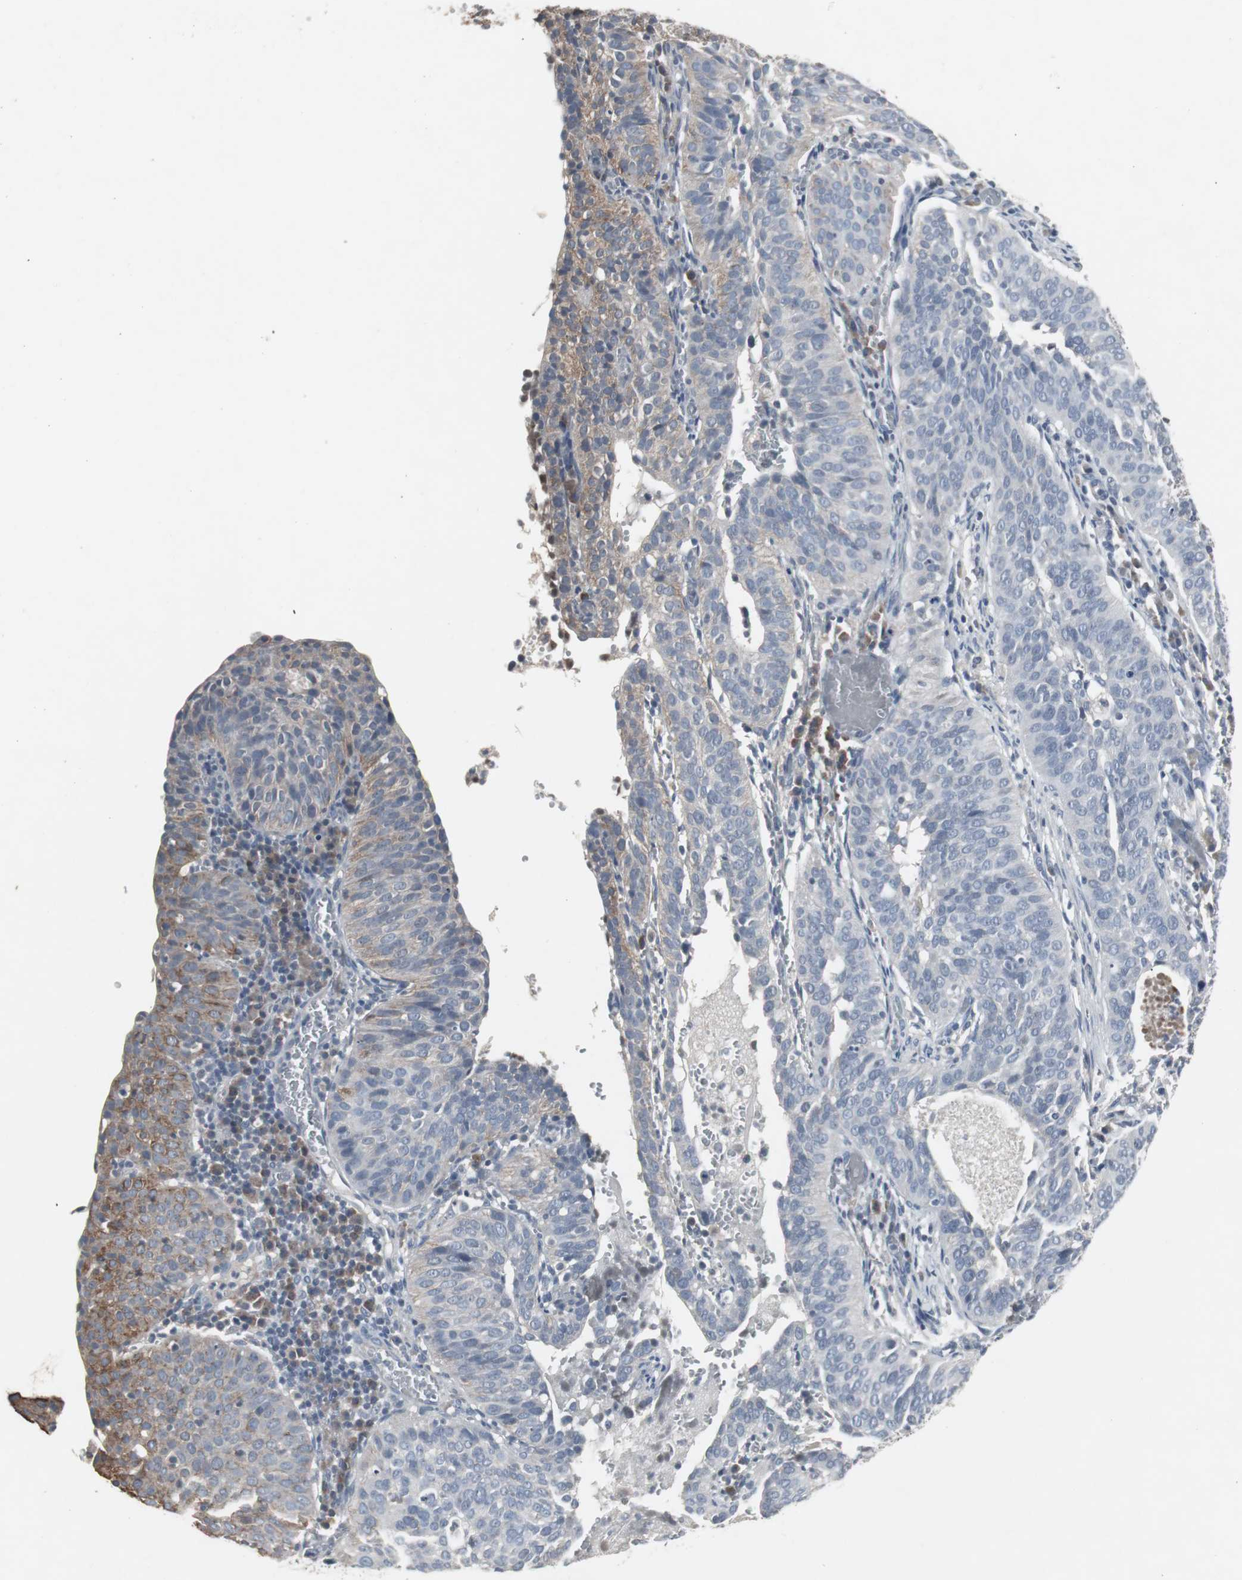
{"staining": {"intensity": "moderate", "quantity": "25%-75%", "location": "cytoplasmic/membranous"}, "tissue": "cervical cancer", "cell_type": "Tumor cells", "image_type": "cancer", "snomed": [{"axis": "morphology", "description": "Squamous cell carcinoma, NOS"}, {"axis": "topography", "description": "Cervix"}], "caption": "Immunohistochemical staining of cervical squamous cell carcinoma demonstrates medium levels of moderate cytoplasmic/membranous protein positivity in about 25%-75% of tumor cells.", "gene": "ACAA1", "patient": {"sex": "female", "age": 39}}